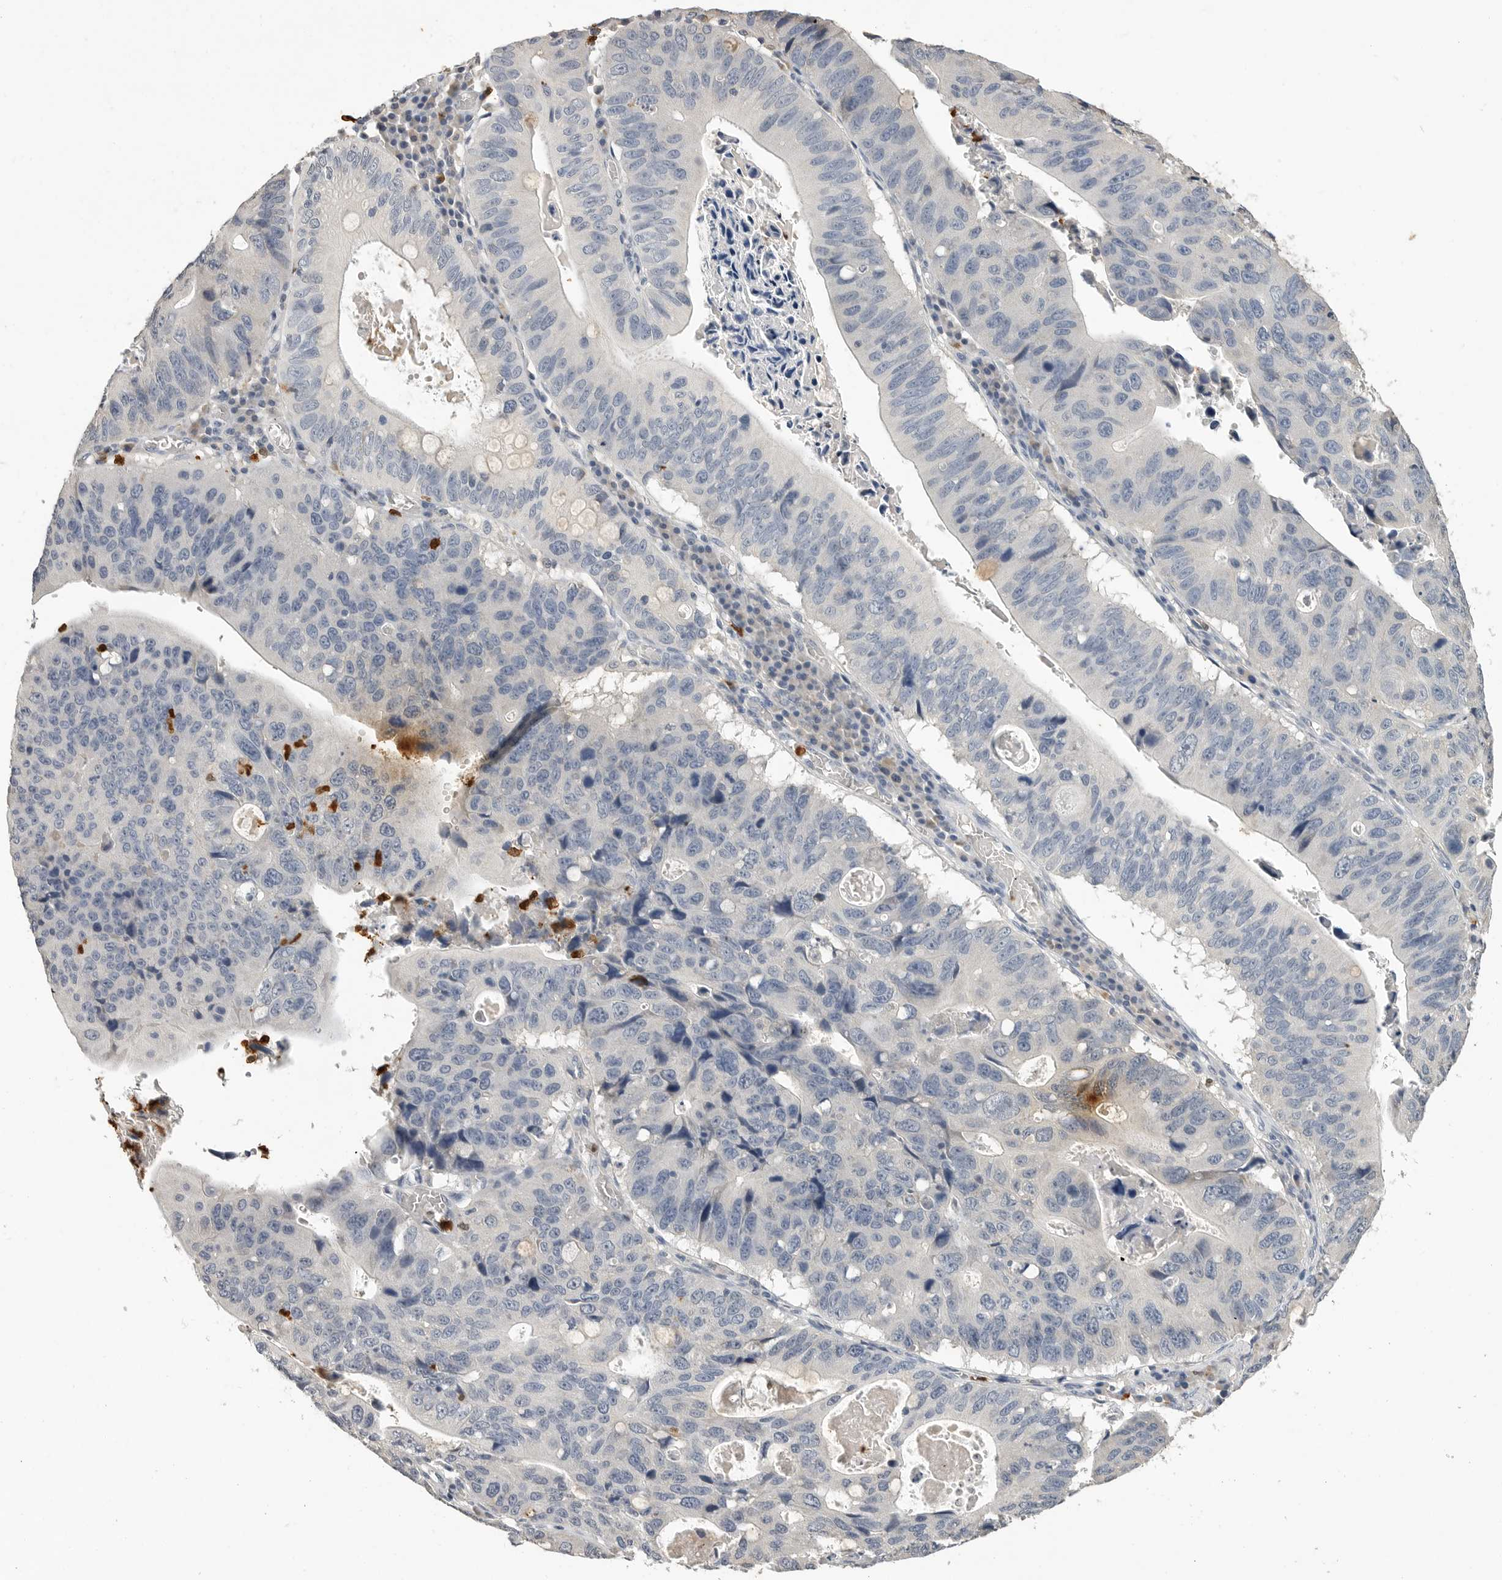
{"staining": {"intensity": "negative", "quantity": "none", "location": "none"}, "tissue": "stomach cancer", "cell_type": "Tumor cells", "image_type": "cancer", "snomed": [{"axis": "morphology", "description": "Adenocarcinoma, NOS"}, {"axis": "topography", "description": "Stomach"}], "caption": "IHC histopathology image of neoplastic tissue: human adenocarcinoma (stomach) stained with DAB (3,3'-diaminobenzidine) shows no significant protein staining in tumor cells.", "gene": "LTBR", "patient": {"sex": "male", "age": 59}}